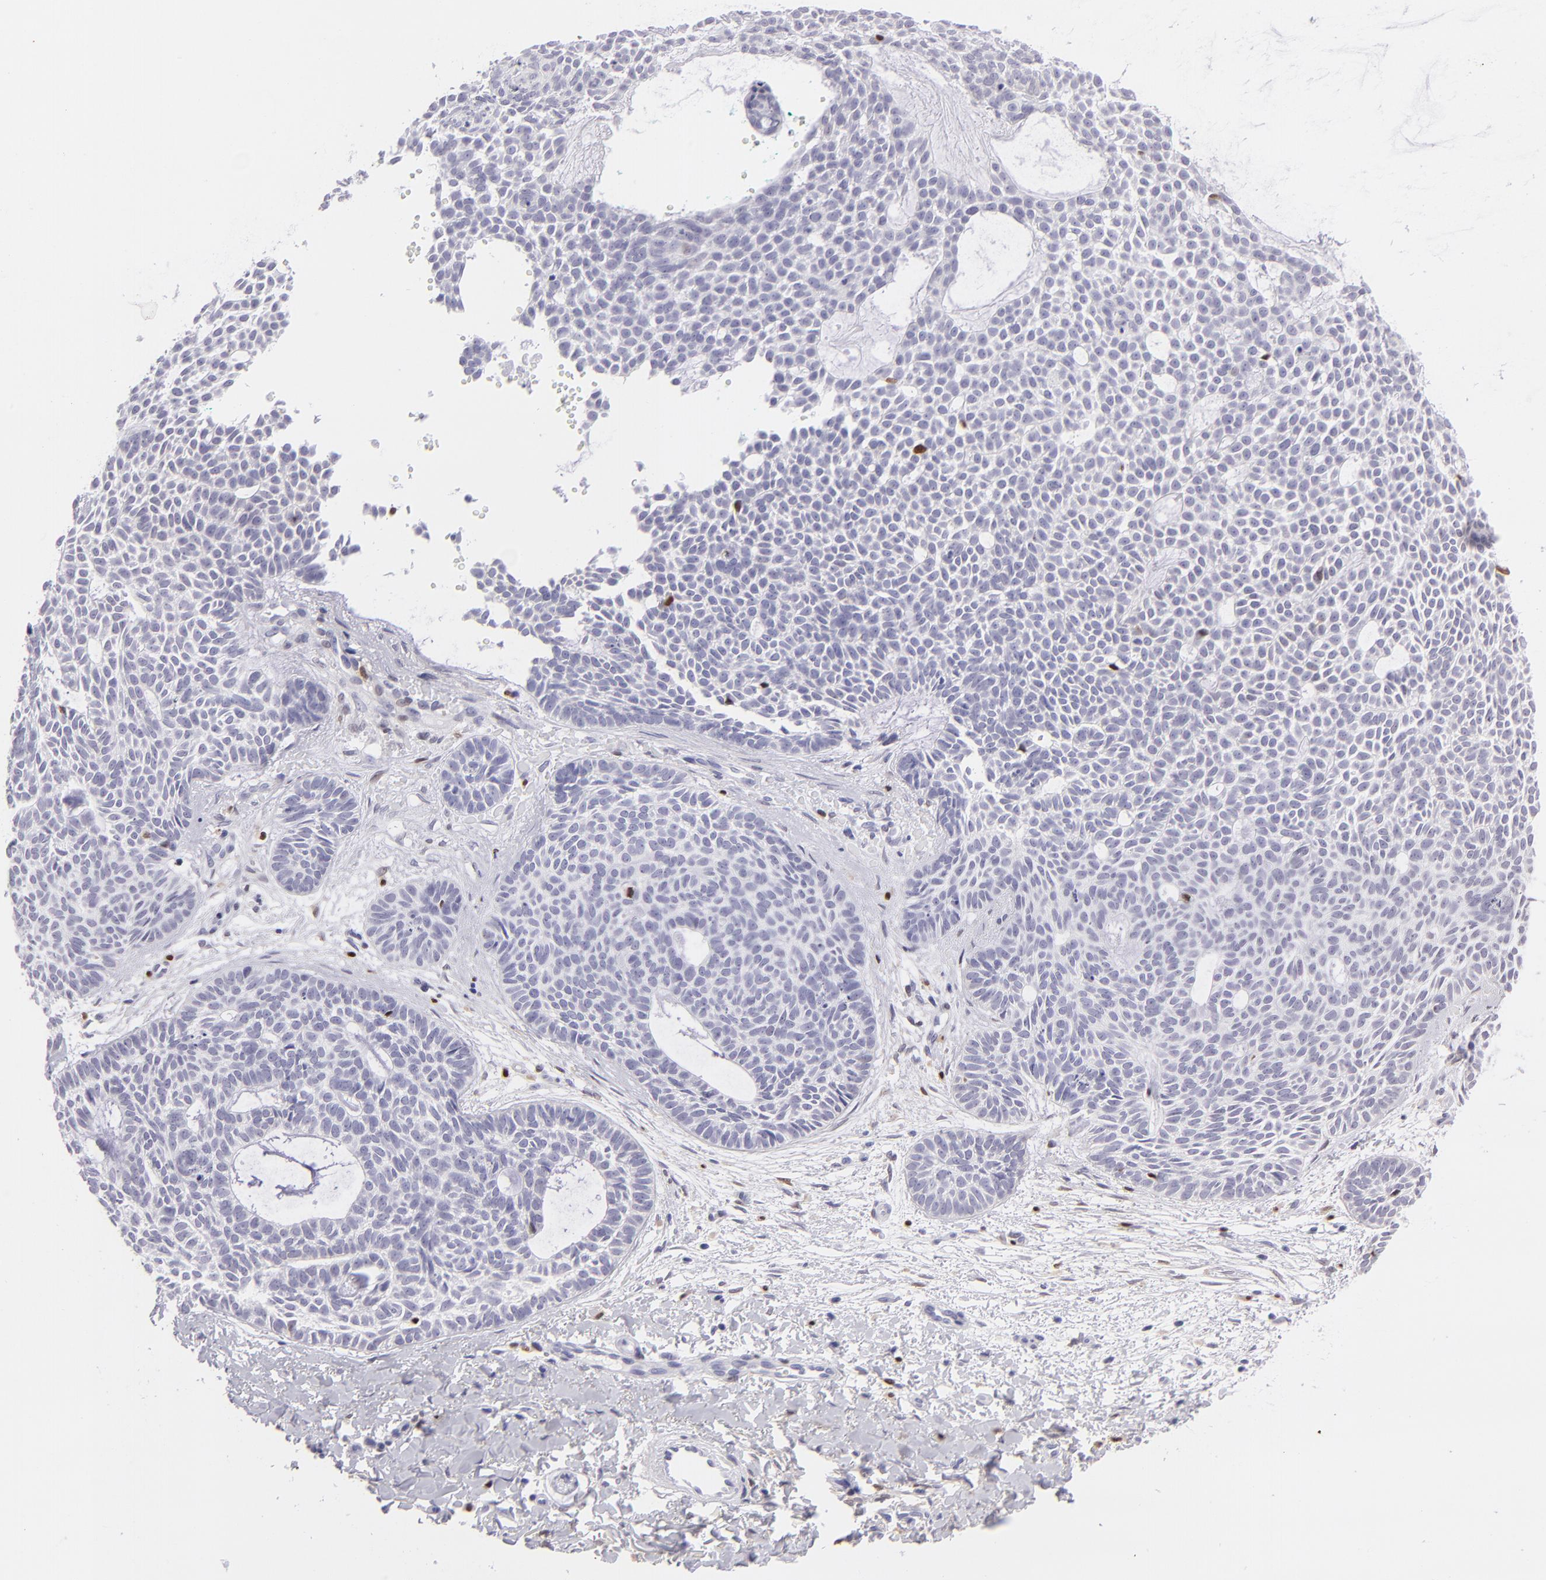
{"staining": {"intensity": "negative", "quantity": "none", "location": "none"}, "tissue": "skin cancer", "cell_type": "Tumor cells", "image_type": "cancer", "snomed": [{"axis": "morphology", "description": "Basal cell carcinoma"}, {"axis": "topography", "description": "Skin"}], "caption": "This is an immunohistochemistry image of skin cancer. There is no positivity in tumor cells.", "gene": "MITF", "patient": {"sex": "male", "age": 75}}